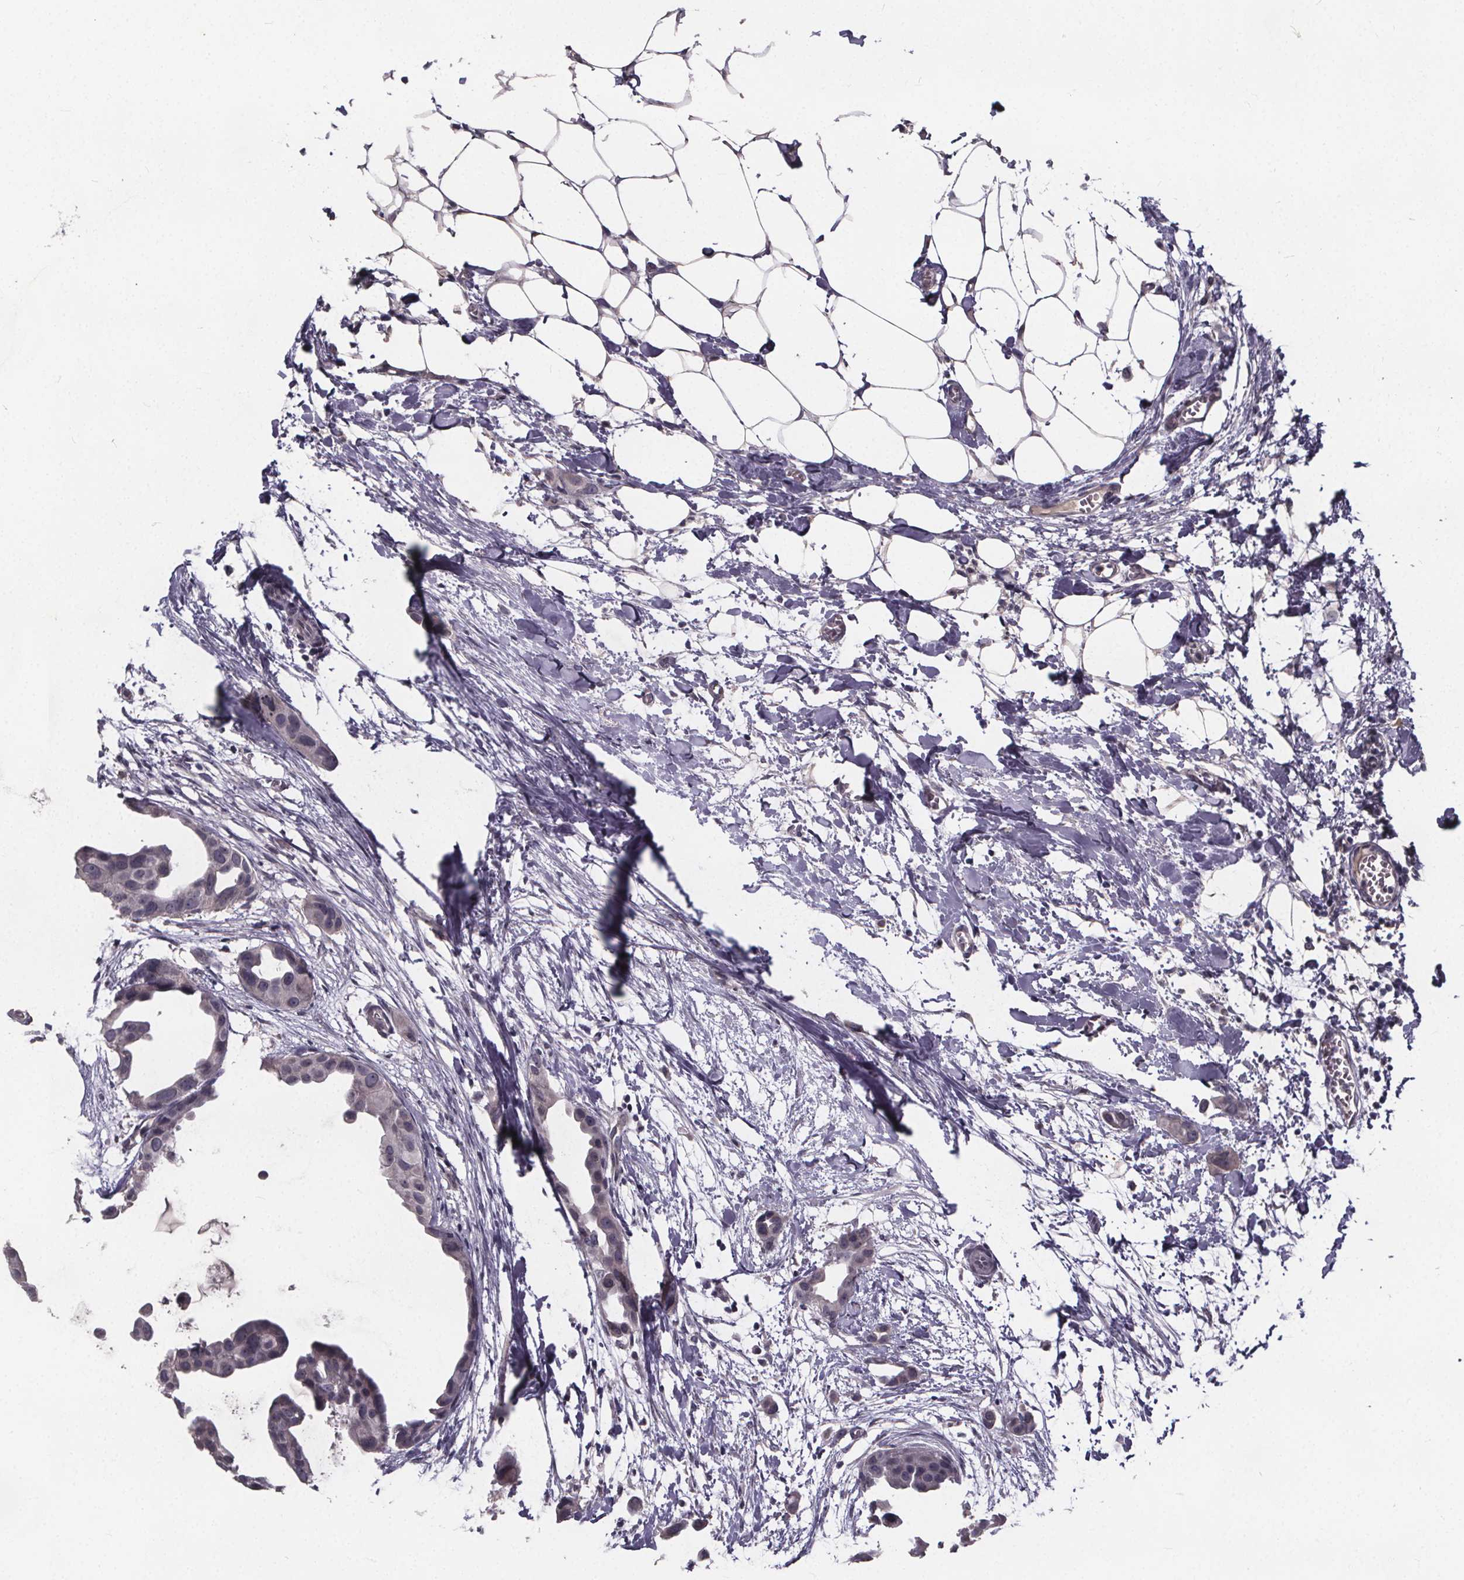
{"staining": {"intensity": "negative", "quantity": "none", "location": "none"}, "tissue": "breast cancer", "cell_type": "Tumor cells", "image_type": "cancer", "snomed": [{"axis": "morphology", "description": "Duct carcinoma"}, {"axis": "topography", "description": "Breast"}], "caption": "Tumor cells show no significant protein staining in breast invasive ductal carcinoma.", "gene": "FAM181B", "patient": {"sex": "female", "age": 38}}